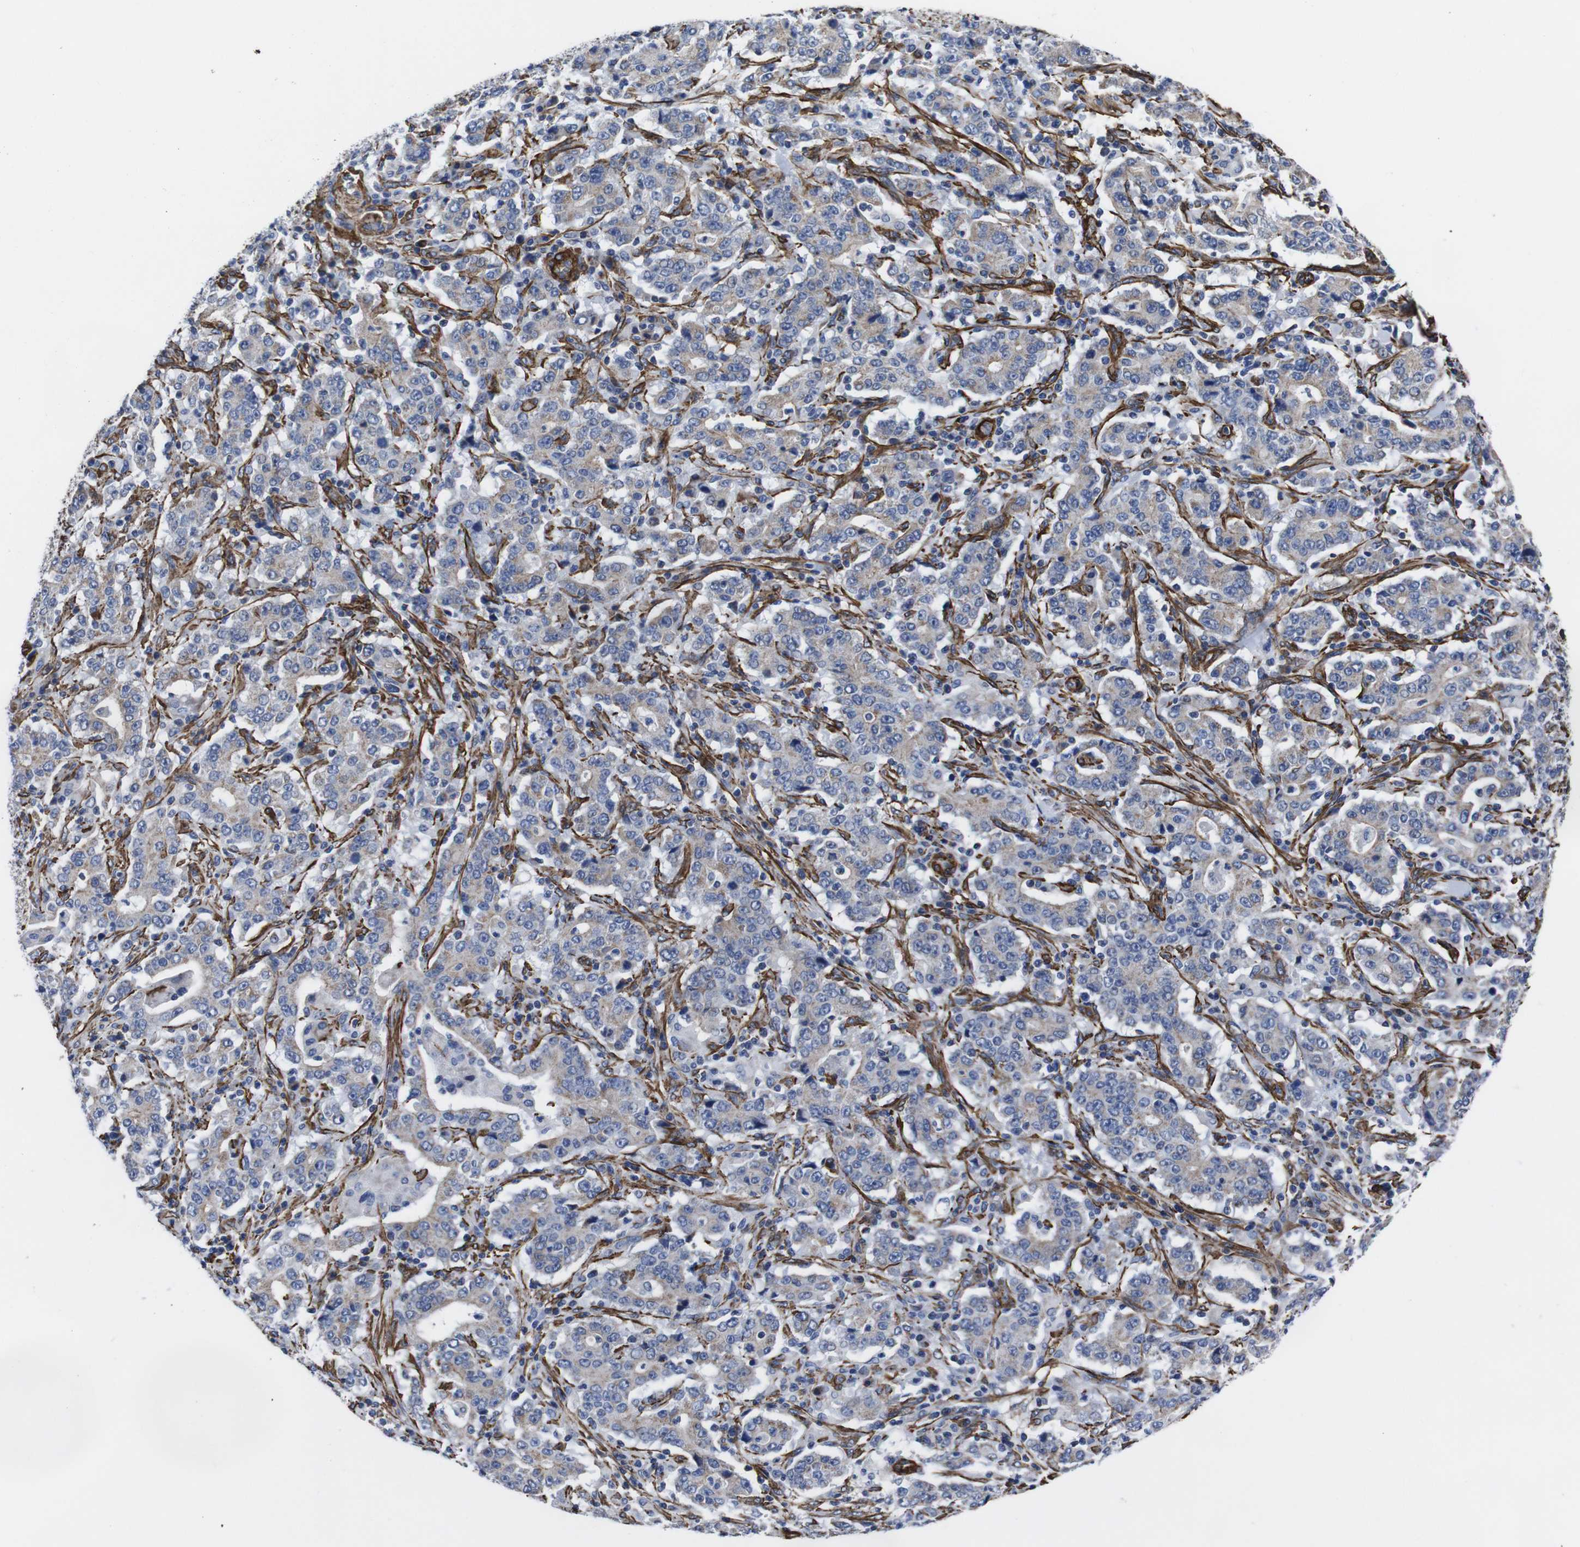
{"staining": {"intensity": "weak", "quantity": ">75%", "location": "cytoplasmic/membranous"}, "tissue": "stomach cancer", "cell_type": "Tumor cells", "image_type": "cancer", "snomed": [{"axis": "morphology", "description": "Normal tissue, NOS"}, {"axis": "morphology", "description": "Adenocarcinoma, NOS"}, {"axis": "topography", "description": "Stomach, upper"}, {"axis": "topography", "description": "Stomach"}], "caption": "DAB immunohistochemical staining of adenocarcinoma (stomach) displays weak cytoplasmic/membranous protein positivity in about >75% of tumor cells.", "gene": "WNT10A", "patient": {"sex": "male", "age": 59}}